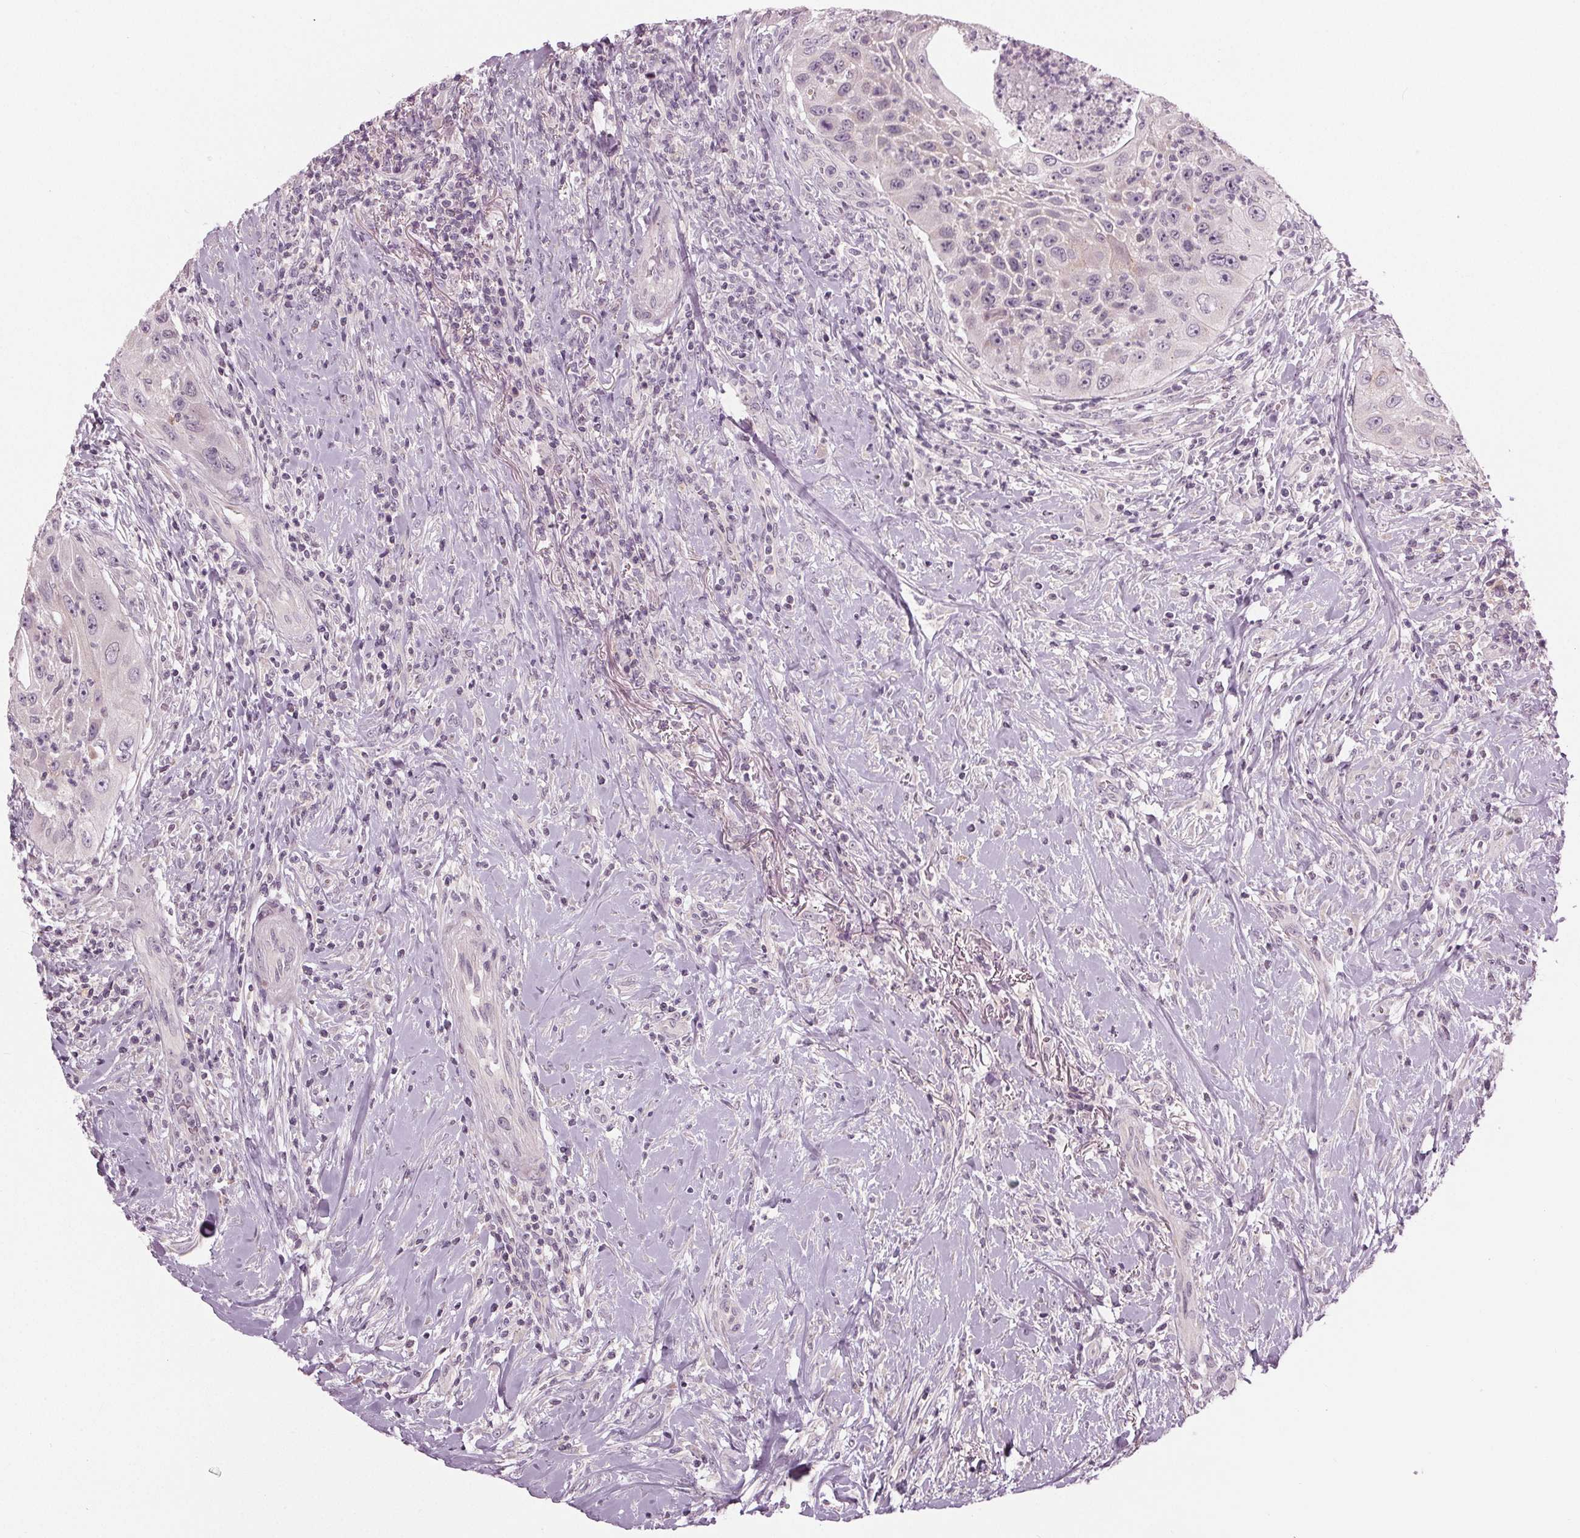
{"staining": {"intensity": "moderate", "quantity": "<25%", "location": "cytoplasmic/membranous"}, "tissue": "head and neck cancer", "cell_type": "Tumor cells", "image_type": "cancer", "snomed": [{"axis": "morphology", "description": "Squamous cell carcinoma, NOS"}, {"axis": "topography", "description": "Head-Neck"}], "caption": "Immunohistochemical staining of human head and neck cancer displays low levels of moderate cytoplasmic/membranous protein positivity in approximately <25% of tumor cells. The protein is stained brown, and the nuclei are stained in blue (DAB (3,3'-diaminobenzidine) IHC with brightfield microscopy, high magnification).", "gene": "ZNF605", "patient": {"sex": "male", "age": 69}}